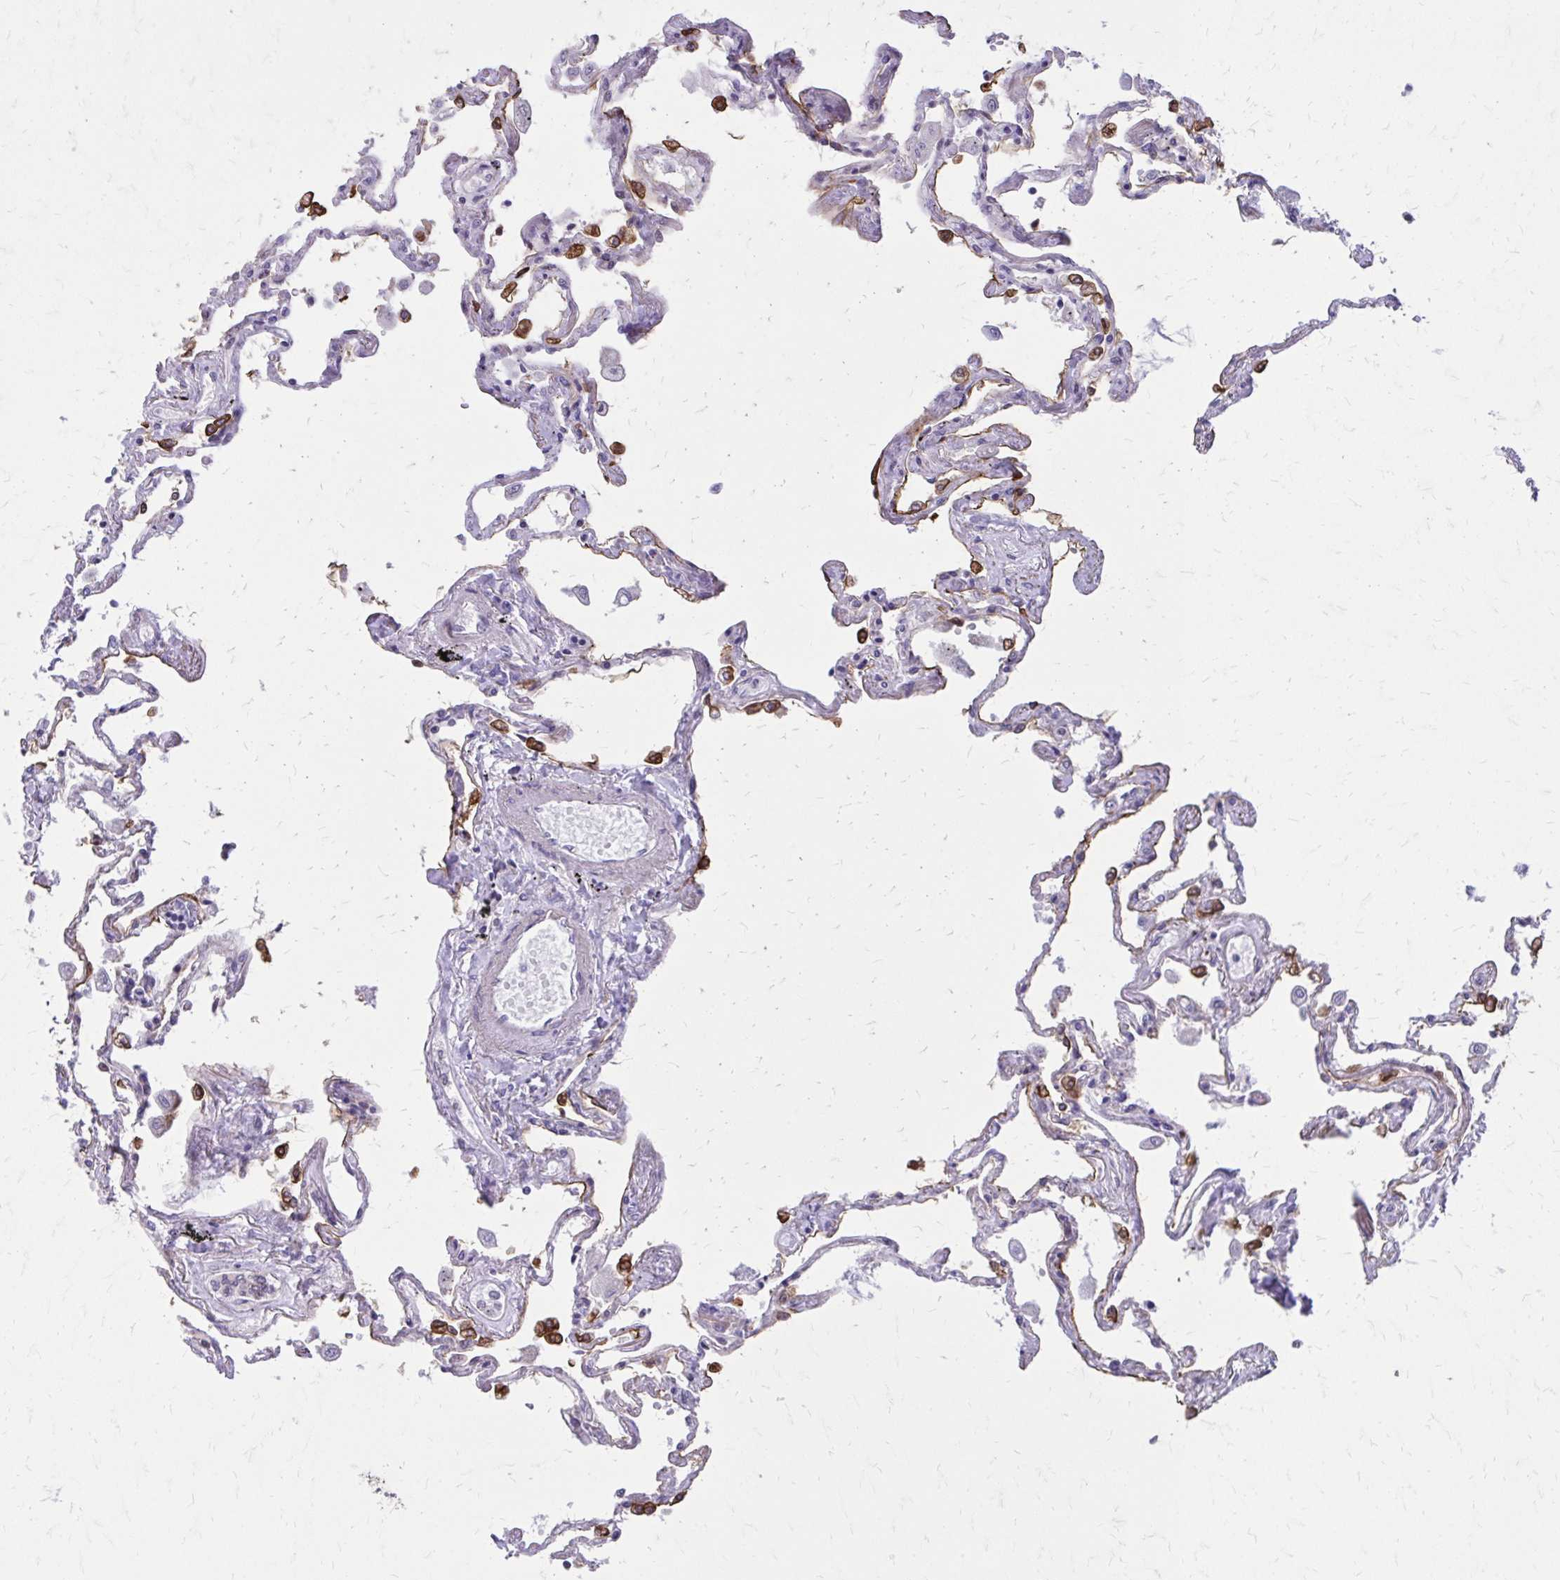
{"staining": {"intensity": "strong", "quantity": "25%-75%", "location": "cytoplasmic/membranous"}, "tissue": "lung", "cell_type": "Alveolar cells", "image_type": "normal", "snomed": [{"axis": "morphology", "description": "Normal tissue, NOS"}, {"axis": "morphology", "description": "Adenocarcinoma, NOS"}, {"axis": "topography", "description": "Cartilage tissue"}, {"axis": "topography", "description": "Lung"}], "caption": "Immunohistochemistry (DAB (3,3'-diaminobenzidine)) staining of benign lung demonstrates strong cytoplasmic/membranous protein positivity in approximately 25%-75% of alveolar cells.", "gene": "ANKRD30B", "patient": {"sex": "female", "age": 67}}